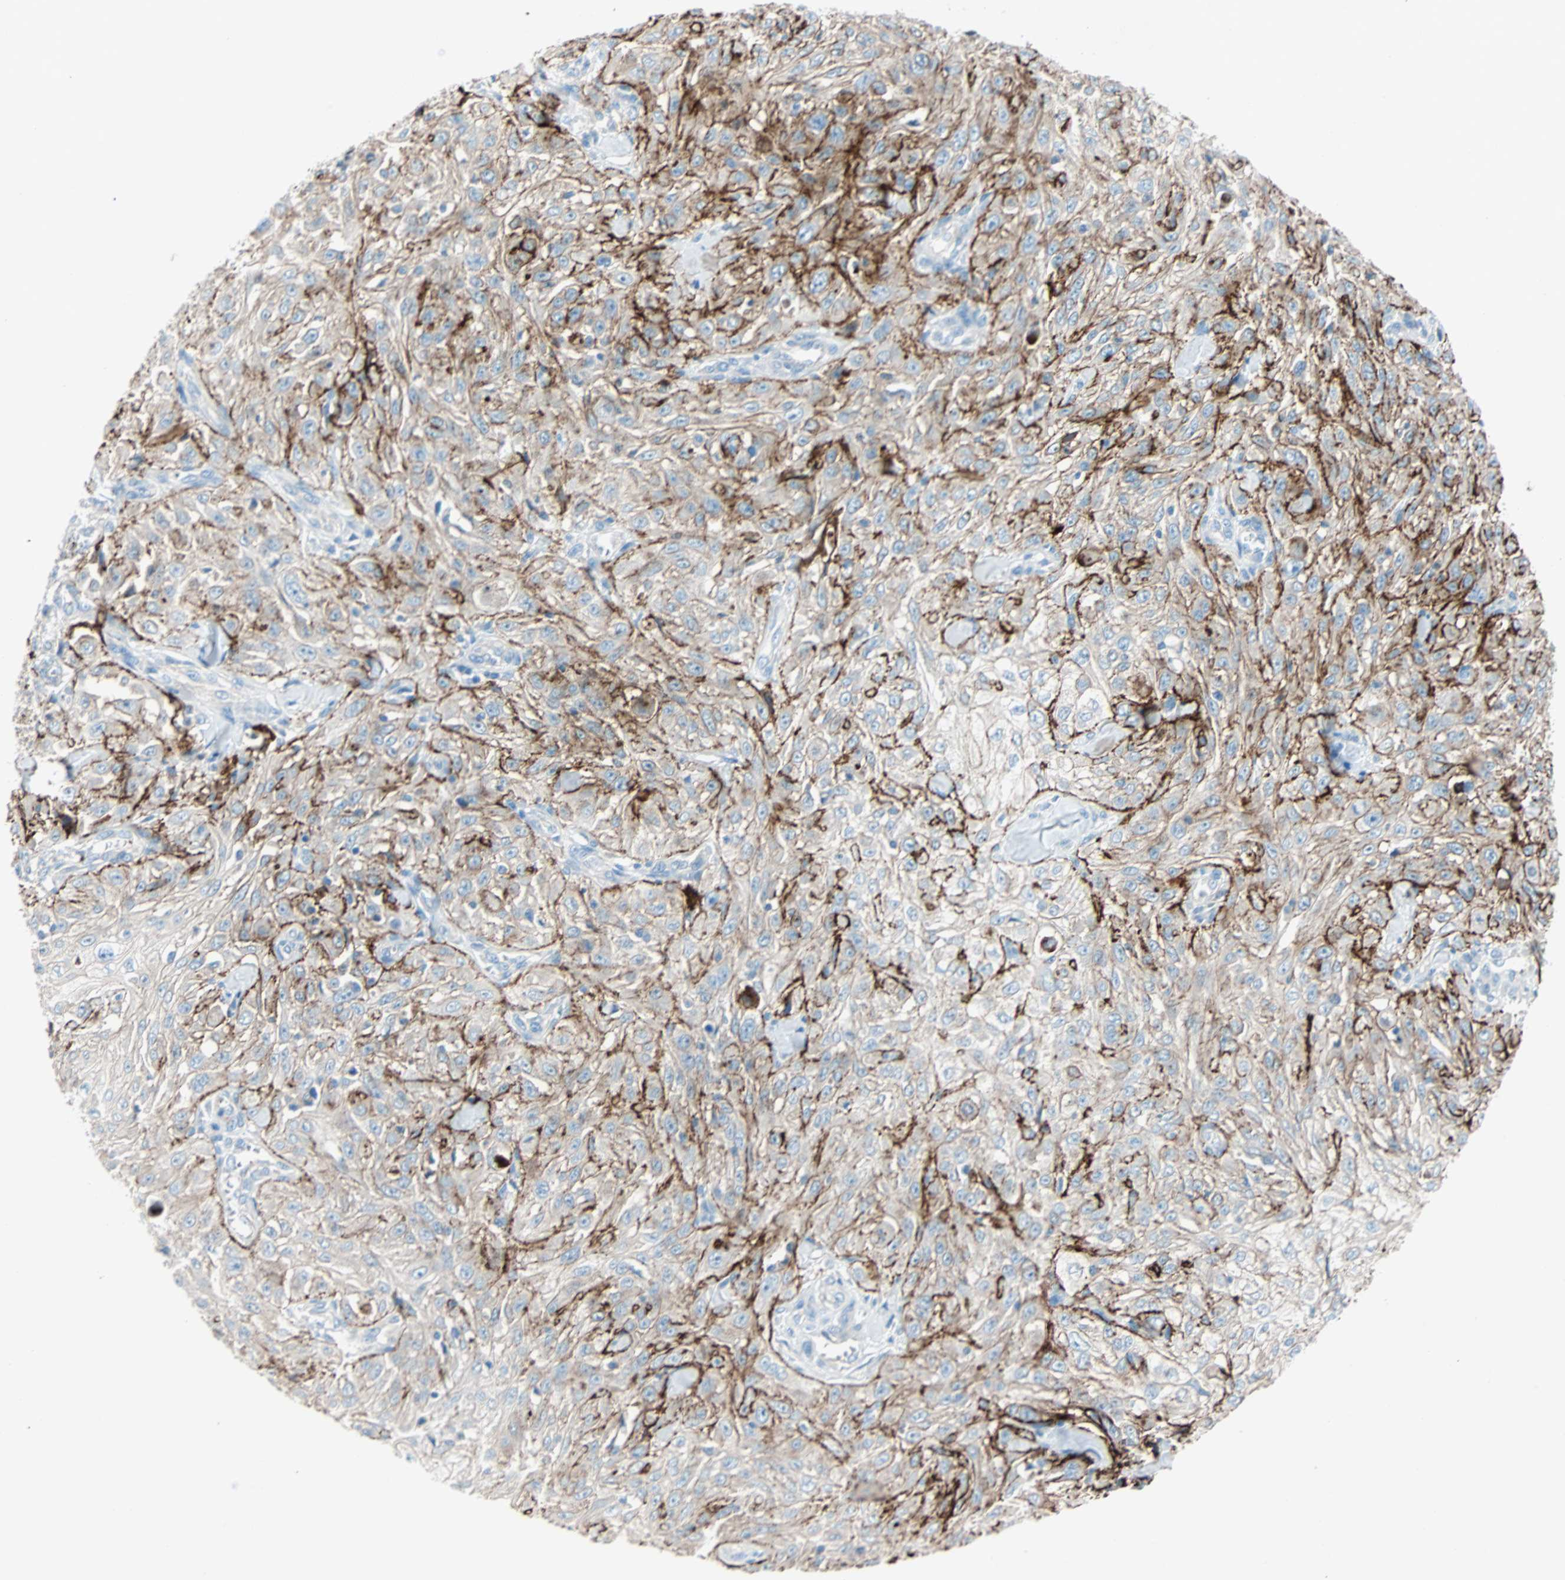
{"staining": {"intensity": "strong", "quantity": "25%-75%", "location": "cytoplasmic/membranous"}, "tissue": "skin cancer", "cell_type": "Tumor cells", "image_type": "cancer", "snomed": [{"axis": "morphology", "description": "Squamous cell carcinoma, NOS"}, {"axis": "morphology", "description": "Squamous cell carcinoma, metastatic, NOS"}, {"axis": "topography", "description": "Skin"}, {"axis": "topography", "description": "Lymph node"}], "caption": "Protein staining displays strong cytoplasmic/membranous expression in approximately 25%-75% of tumor cells in skin cancer (squamous cell carcinoma).", "gene": "LY6G6F", "patient": {"sex": "male", "age": 75}}